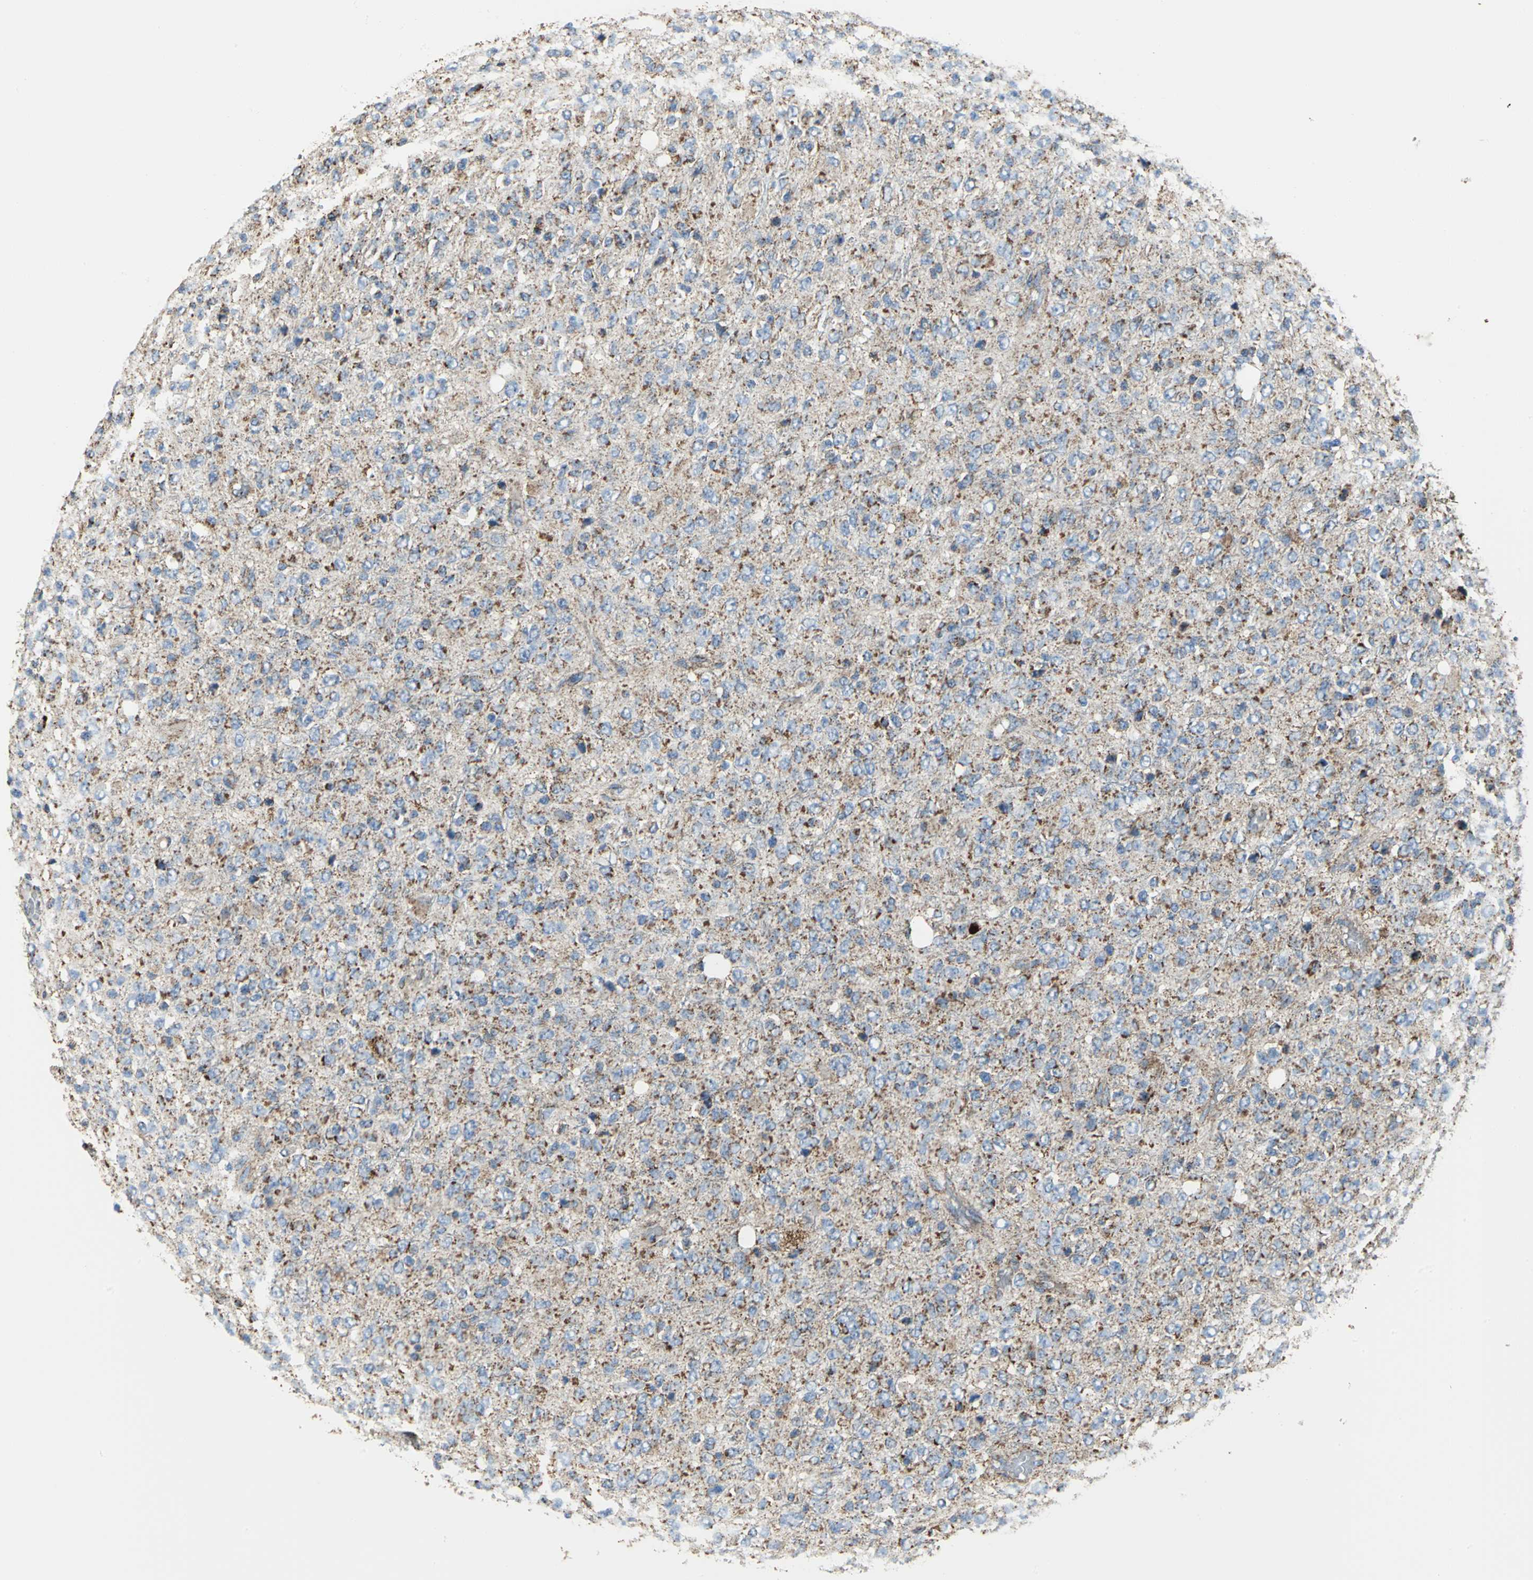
{"staining": {"intensity": "moderate", "quantity": "25%-75%", "location": "cytoplasmic/membranous"}, "tissue": "glioma", "cell_type": "Tumor cells", "image_type": "cancer", "snomed": [{"axis": "morphology", "description": "Glioma, malignant, High grade"}, {"axis": "topography", "description": "pancreas cauda"}], "caption": "Brown immunohistochemical staining in glioma exhibits moderate cytoplasmic/membranous positivity in approximately 25%-75% of tumor cells.", "gene": "NTRK1", "patient": {"sex": "male", "age": 60}}